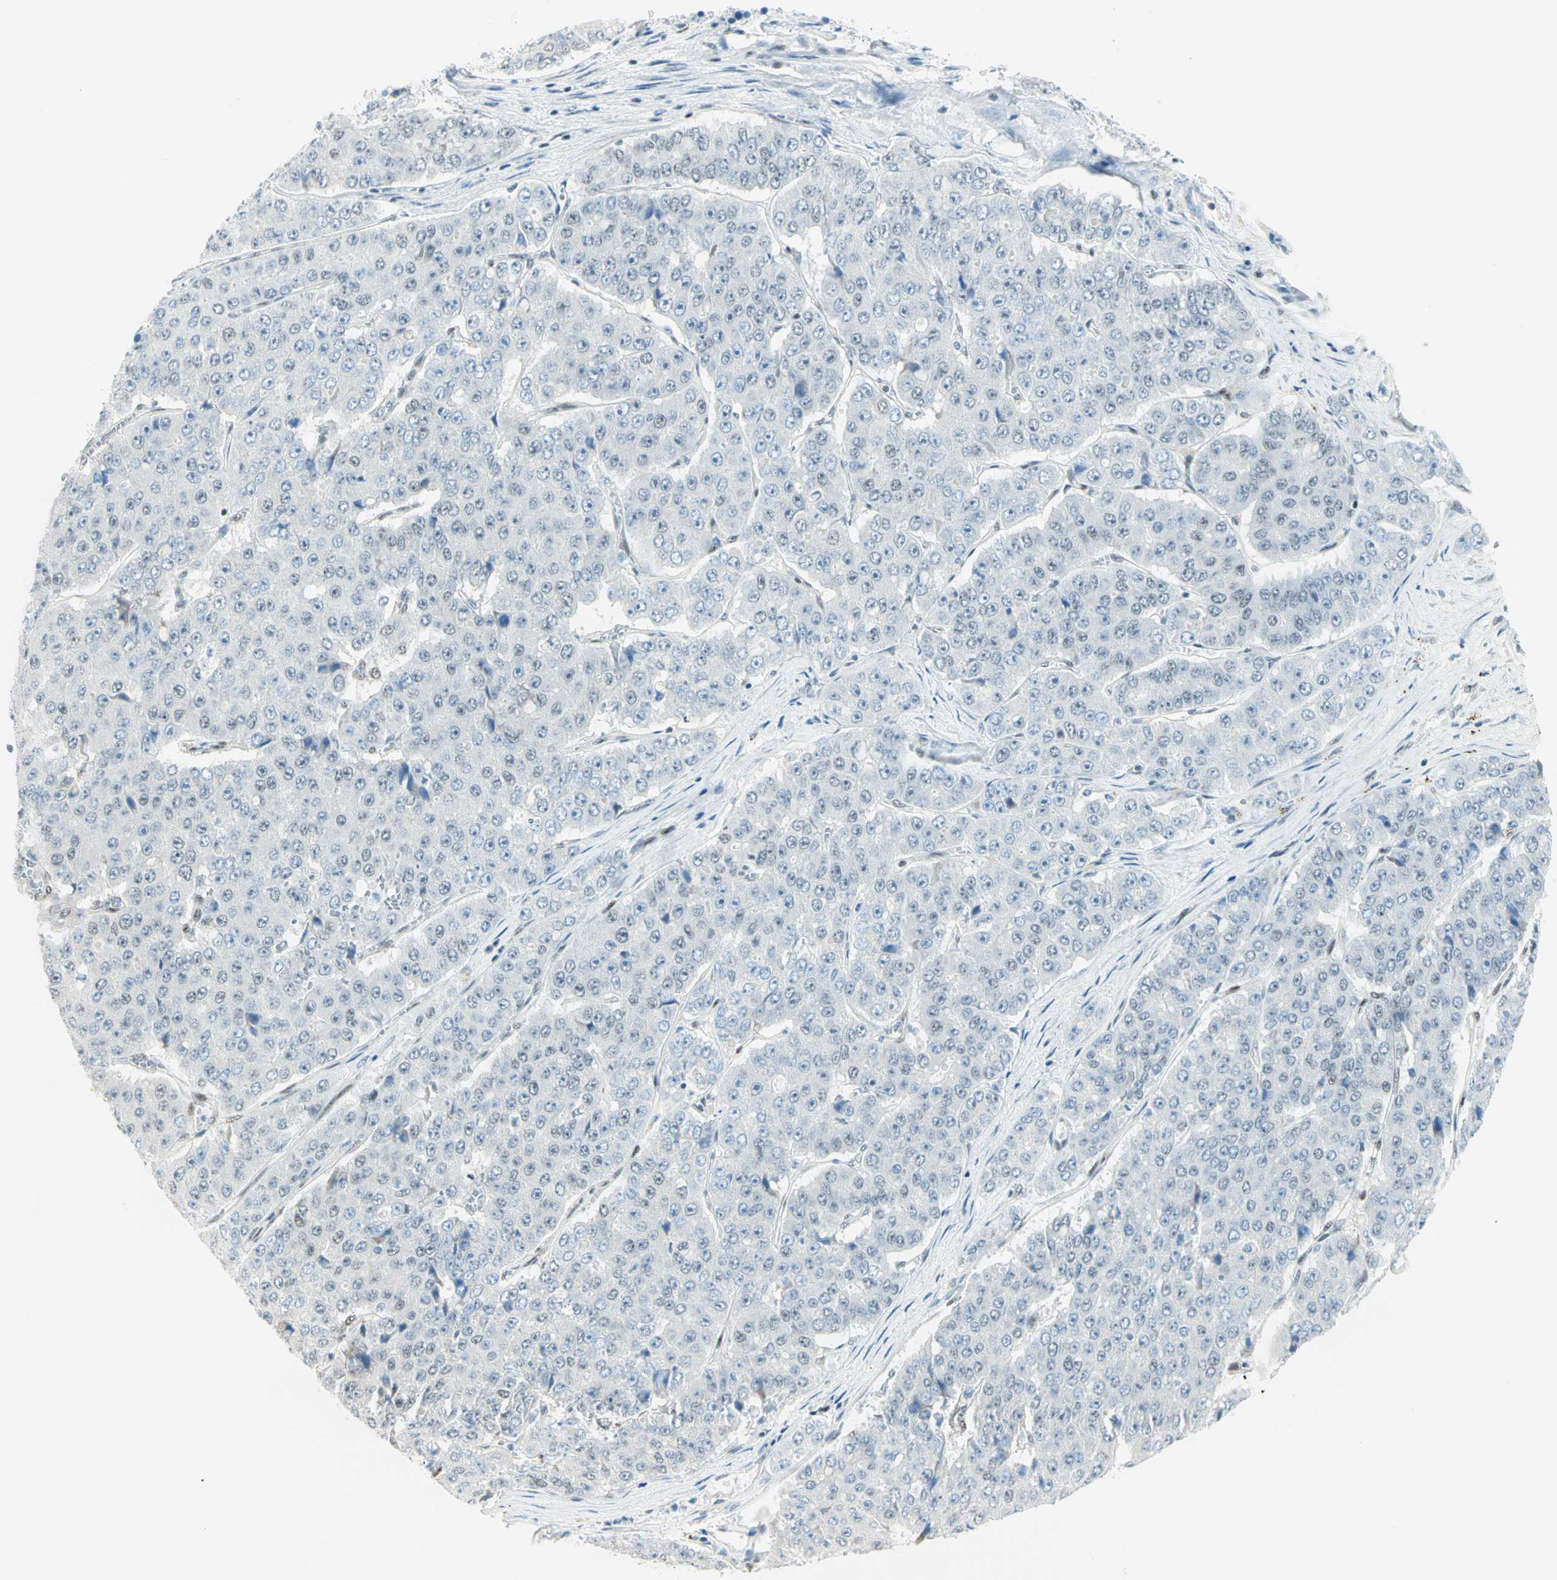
{"staining": {"intensity": "negative", "quantity": "none", "location": "none"}, "tissue": "pancreatic cancer", "cell_type": "Tumor cells", "image_type": "cancer", "snomed": [{"axis": "morphology", "description": "Adenocarcinoma, NOS"}, {"axis": "topography", "description": "Pancreas"}], "caption": "Tumor cells are negative for protein expression in human pancreatic cancer.", "gene": "PKNOX1", "patient": {"sex": "male", "age": 50}}